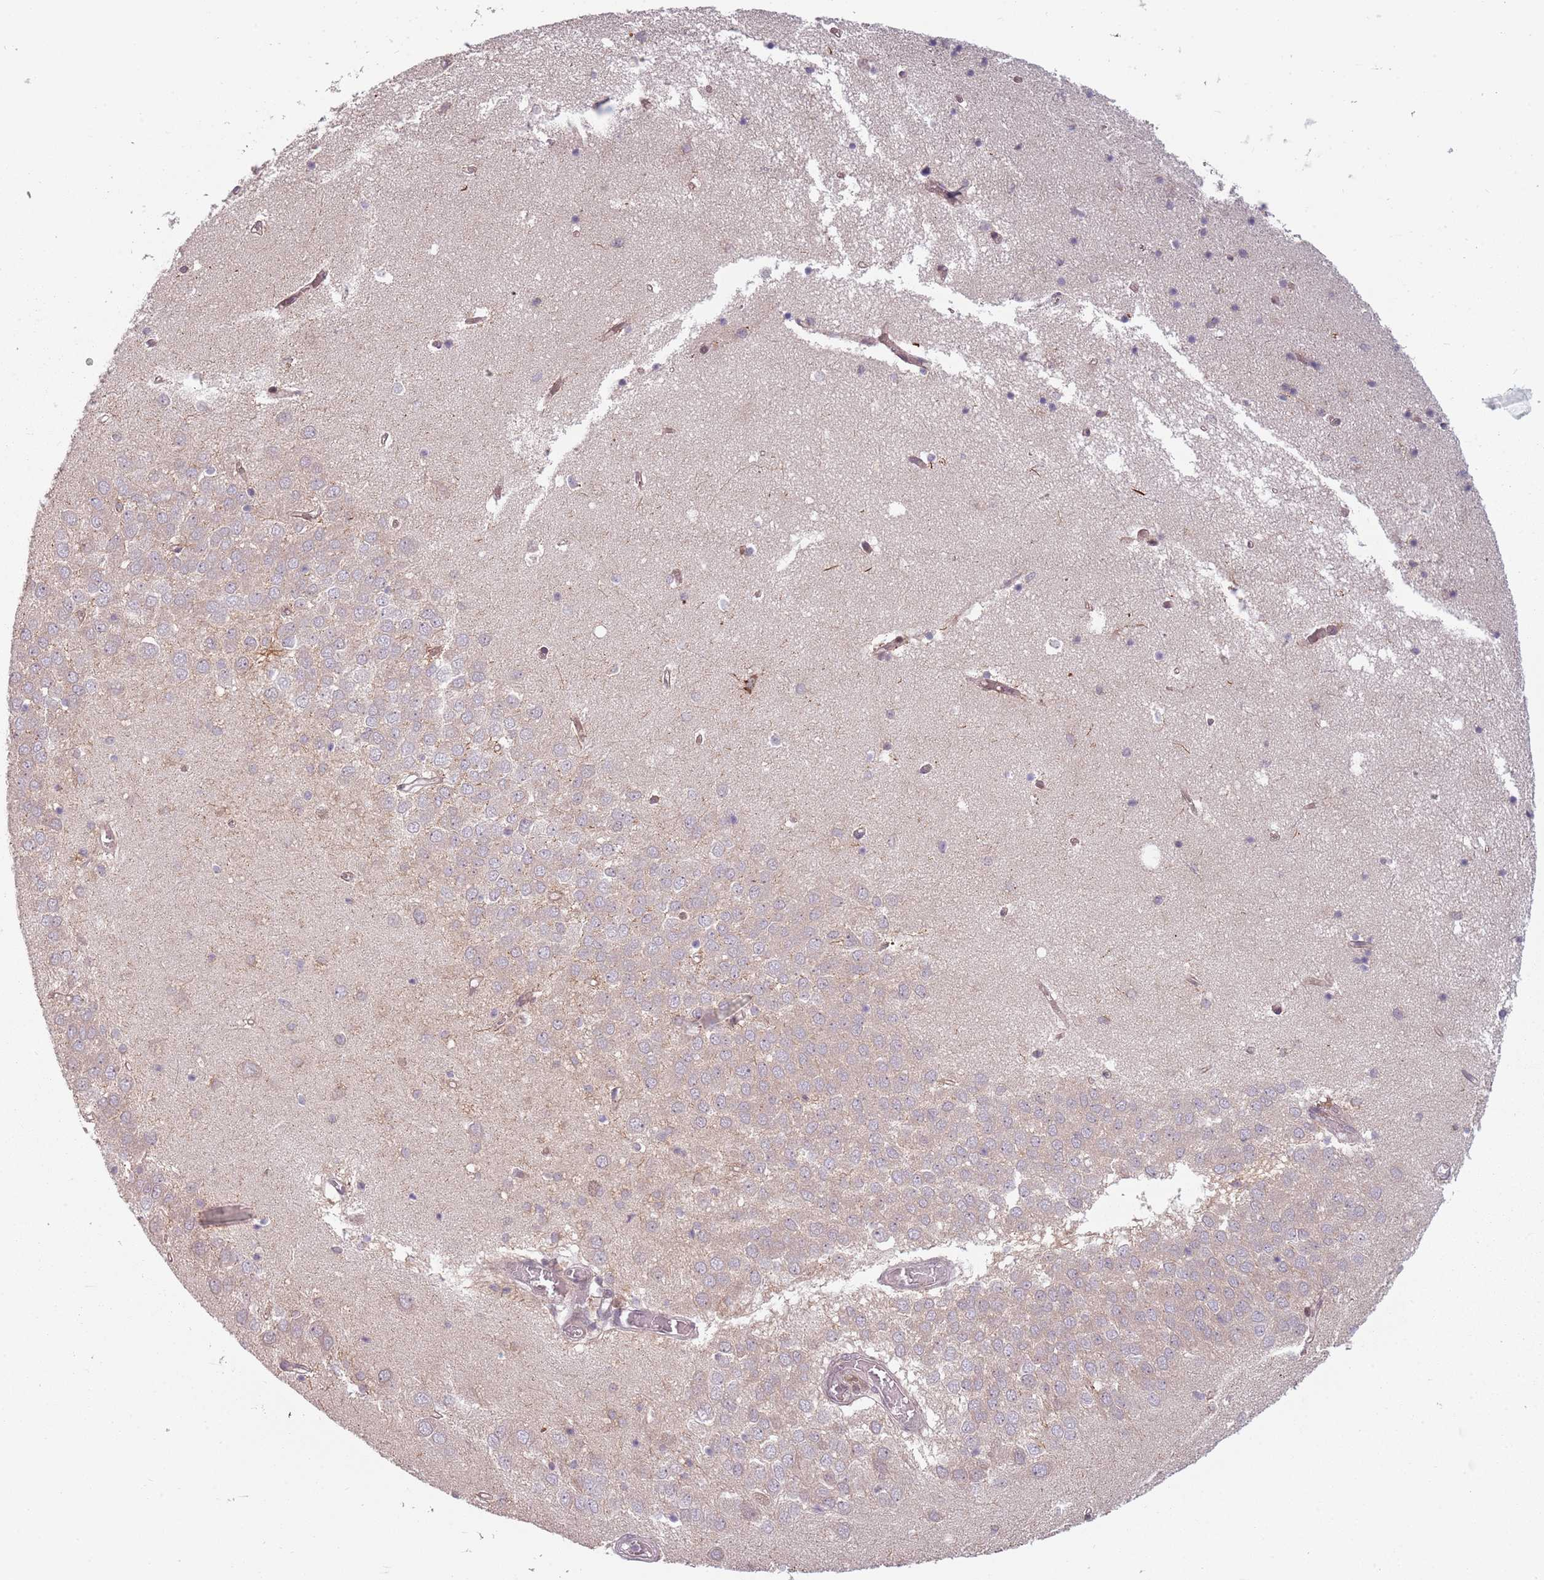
{"staining": {"intensity": "negative", "quantity": "none", "location": "none"}, "tissue": "hippocampus", "cell_type": "Glial cells", "image_type": "normal", "snomed": [{"axis": "morphology", "description": "Normal tissue, NOS"}, {"axis": "topography", "description": "Hippocampus"}], "caption": "The immunohistochemistry (IHC) histopathology image has no significant expression in glial cells of hippocampus.", "gene": "ADGRG1", "patient": {"sex": "male", "age": 70}}